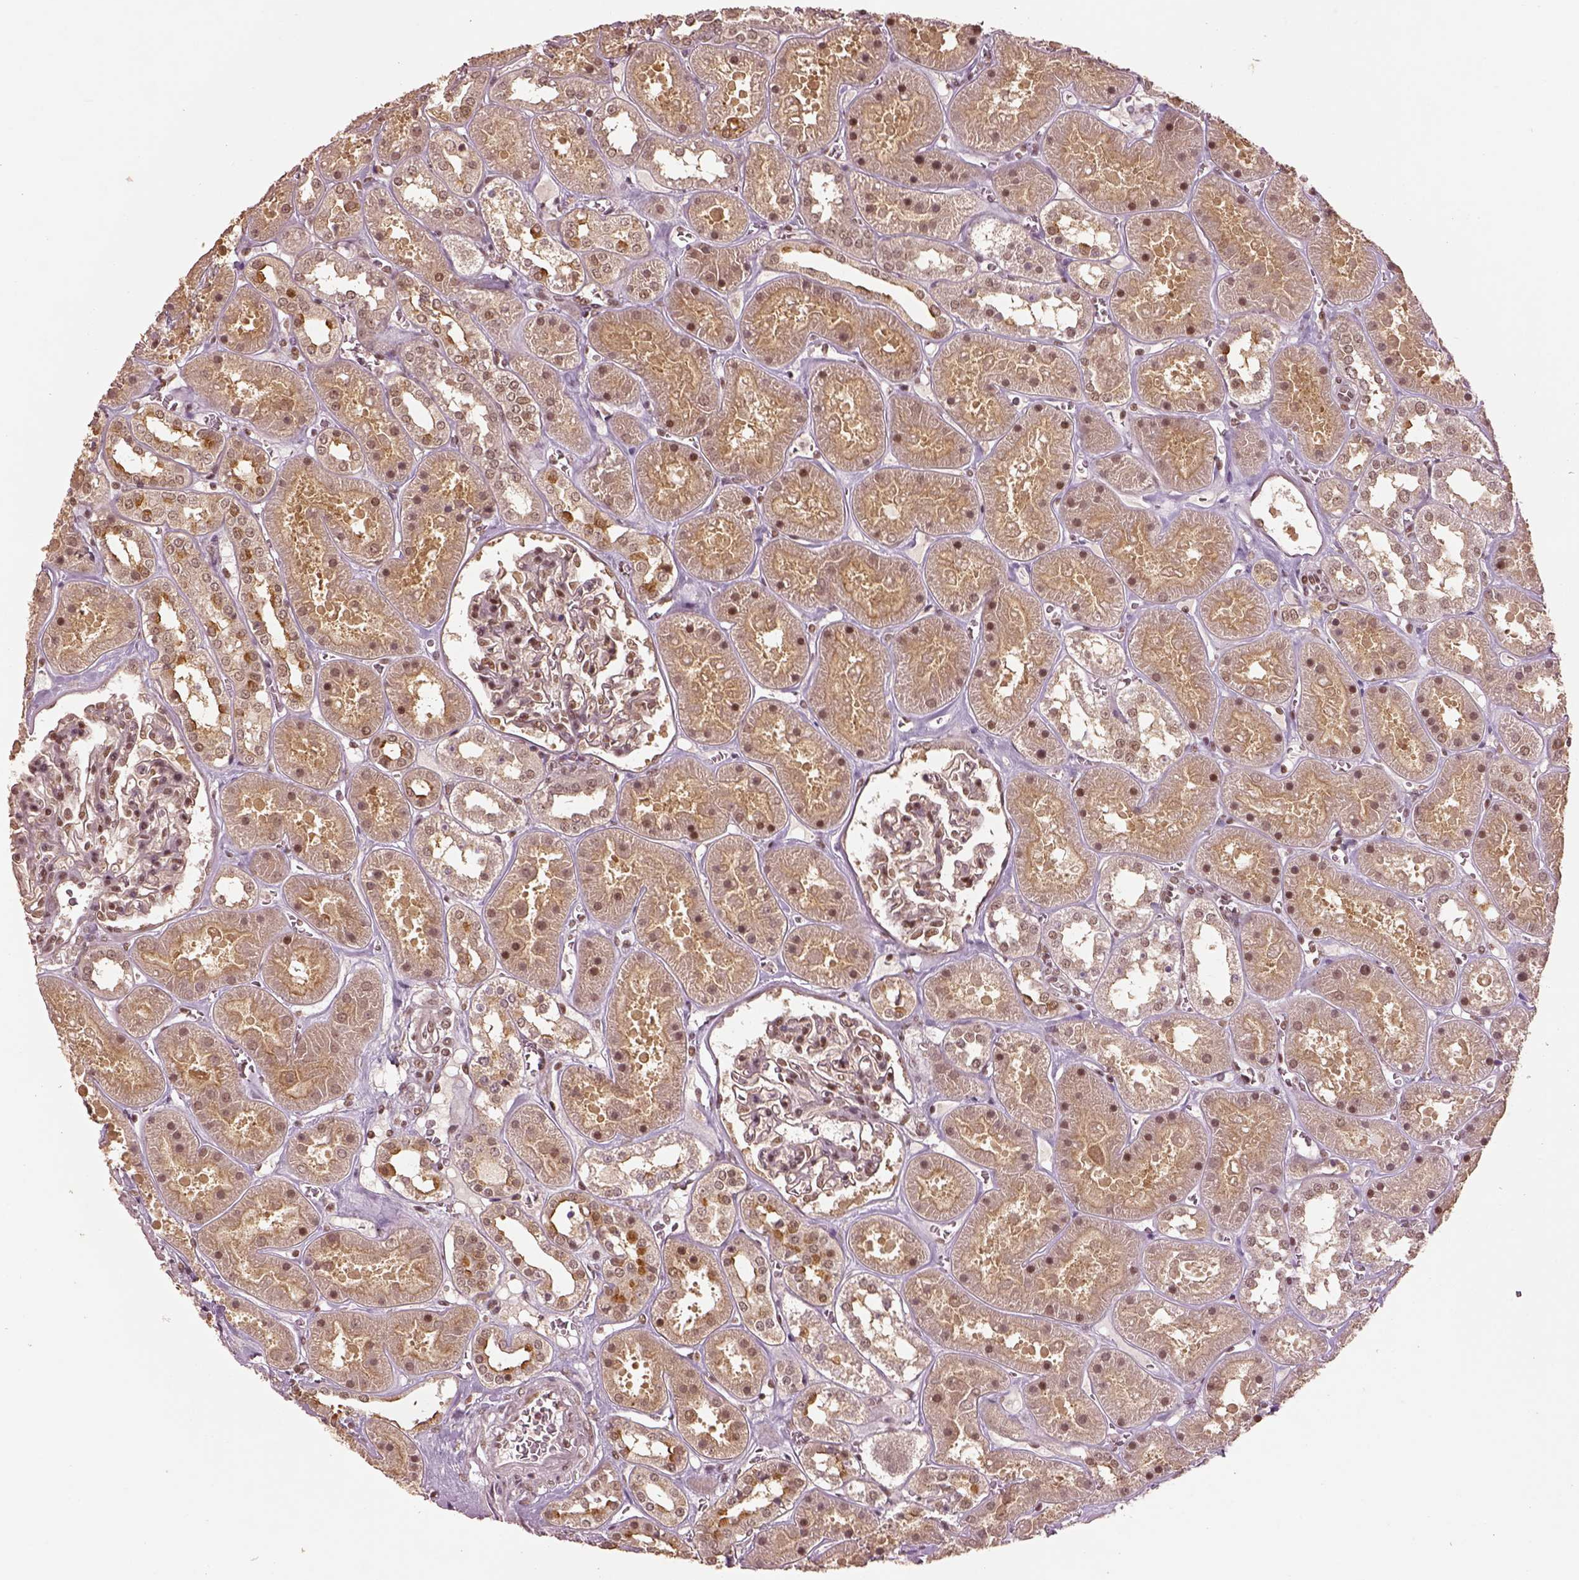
{"staining": {"intensity": "moderate", "quantity": ">75%", "location": "nuclear"}, "tissue": "kidney", "cell_type": "Cells in glomeruli", "image_type": "normal", "snomed": [{"axis": "morphology", "description": "Normal tissue, NOS"}, {"axis": "topography", "description": "Kidney"}], "caption": "Approximately >75% of cells in glomeruli in unremarkable human kidney demonstrate moderate nuclear protein positivity as visualized by brown immunohistochemical staining.", "gene": "BRD9", "patient": {"sex": "female", "age": 41}}